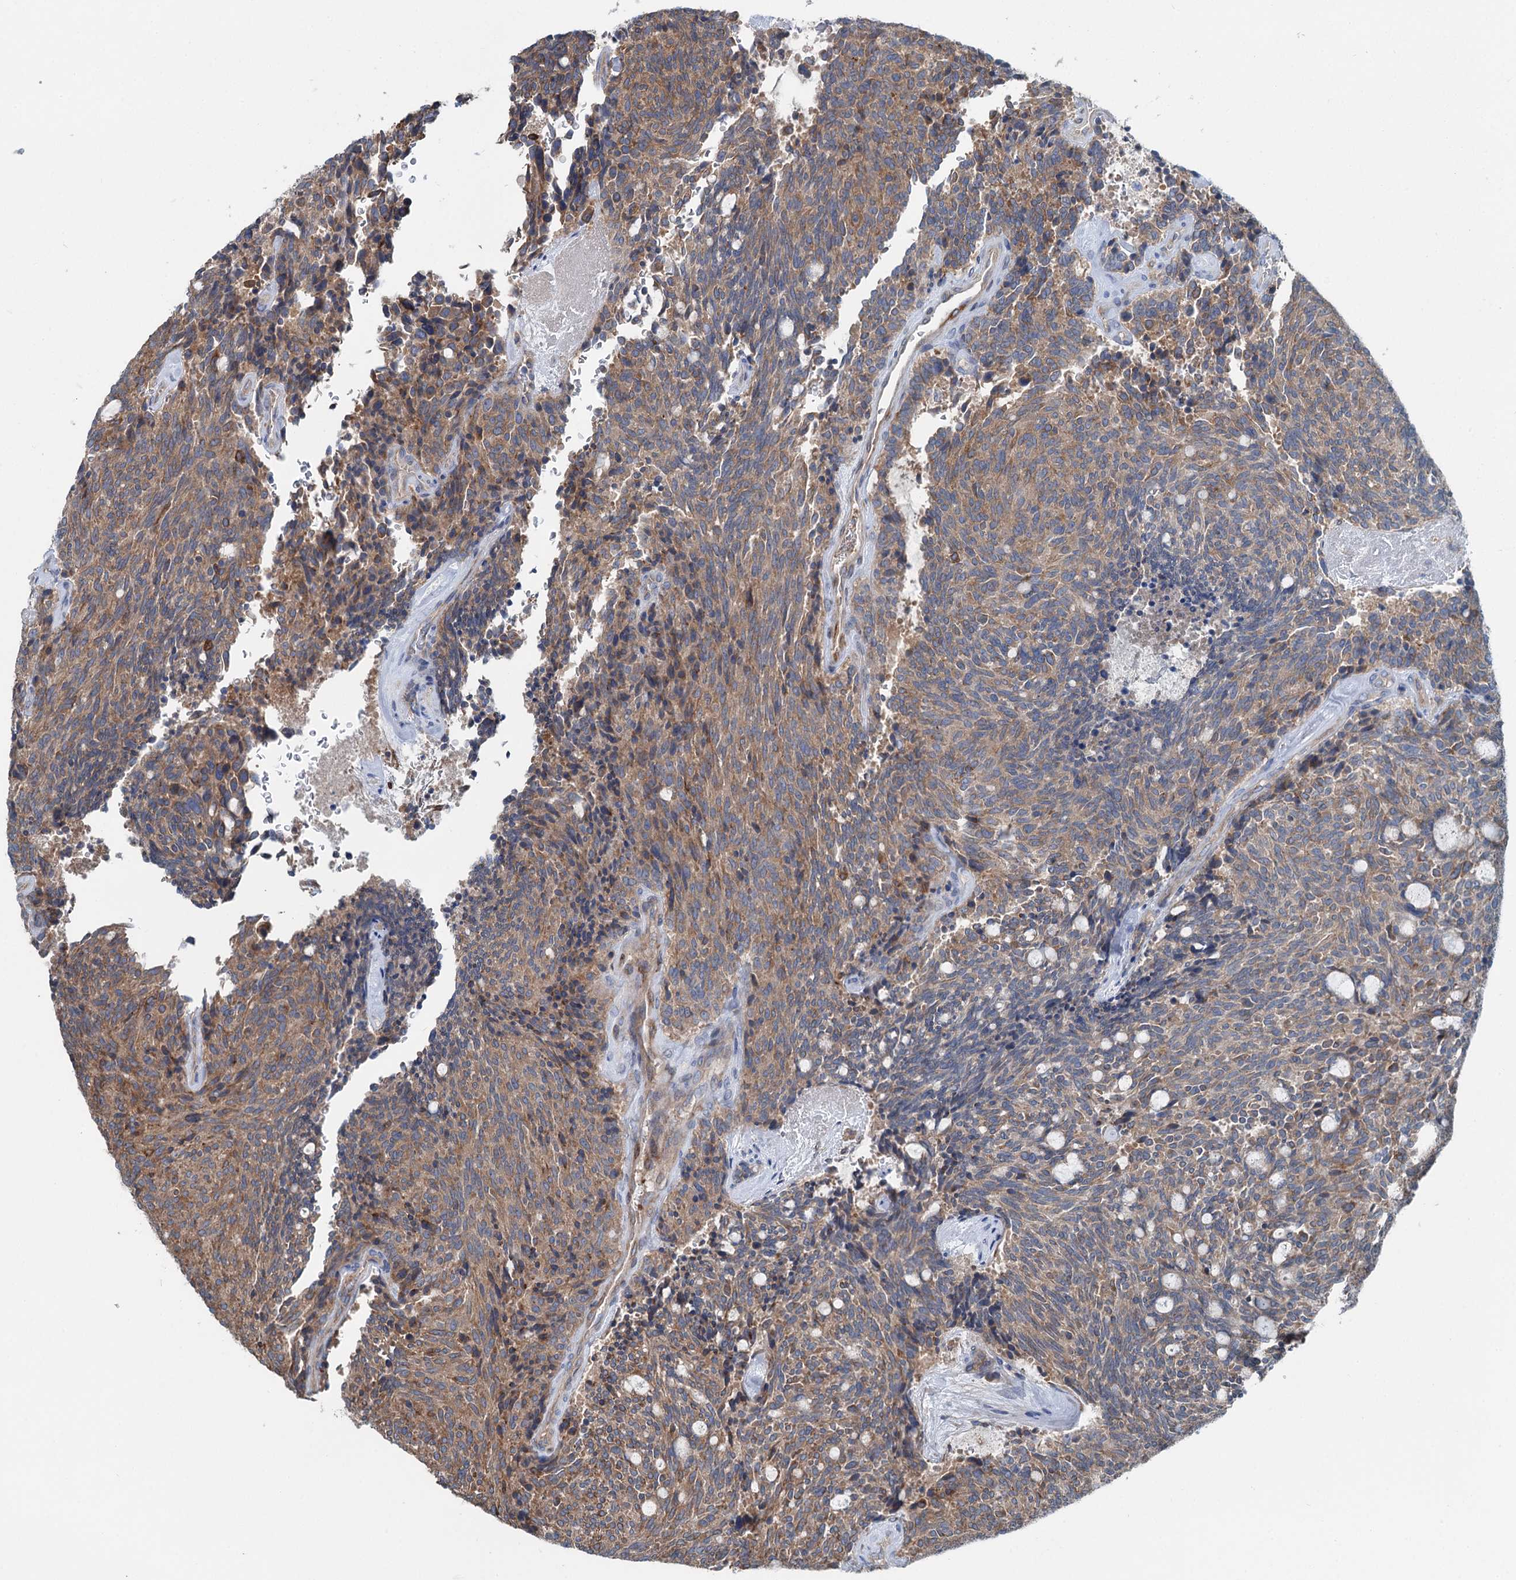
{"staining": {"intensity": "moderate", "quantity": ">75%", "location": "cytoplasmic/membranous"}, "tissue": "carcinoid", "cell_type": "Tumor cells", "image_type": "cancer", "snomed": [{"axis": "morphology", "description": "Carcinoid, malignant, NOS"}, {"axis": "topography", "description": "Pancreas"}], "caption": "Human carcinoid stained for a protein (brown) displays moderate cytoplasmic/membranous positive positivity in about >75% of tumor cells.", "gene": "CALCOCO1", "patient": {"sex": "female", "age": 54}}